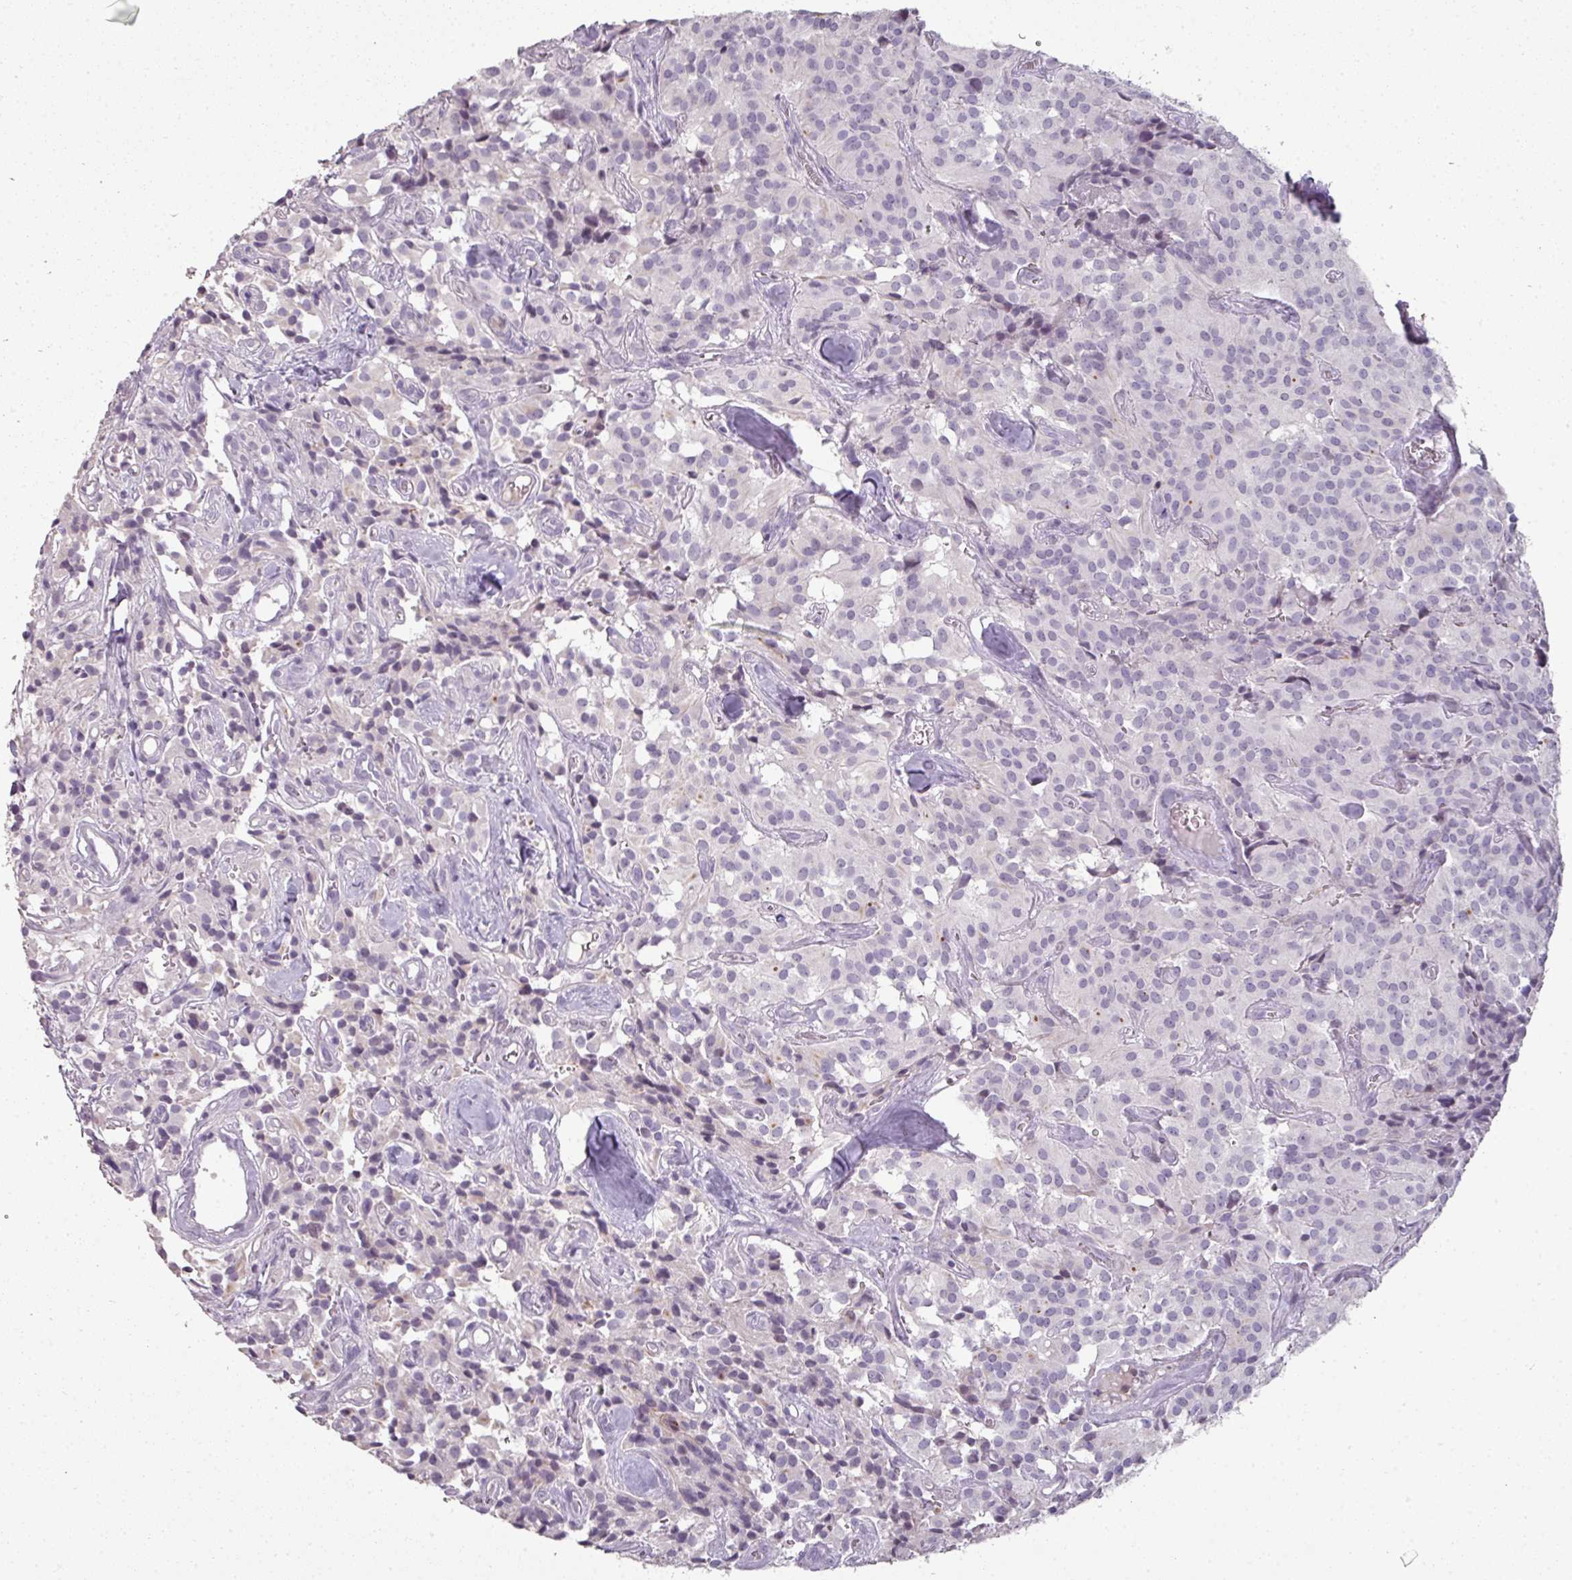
{"staining": {"intensity": "negative", "quantity": "none", "location": "none"}, "tissue": "glioma", "cell_type": "Tumor cells", "image_type": "cancer", "snomed": [{"axis": "morphology", "description": "Glioma, malignant, Low grade"}, {"axis": "topography", "description": "Brain"}], "caption": "The micrograph displays no staining of tumor cells in malignant low-grade glioma. (Brightfield microscopy of DAB immunohistochemistry (IHC) at high magnification).", "gene": "GTF2H3", "patient": {"sex": "male", "age": 42}}